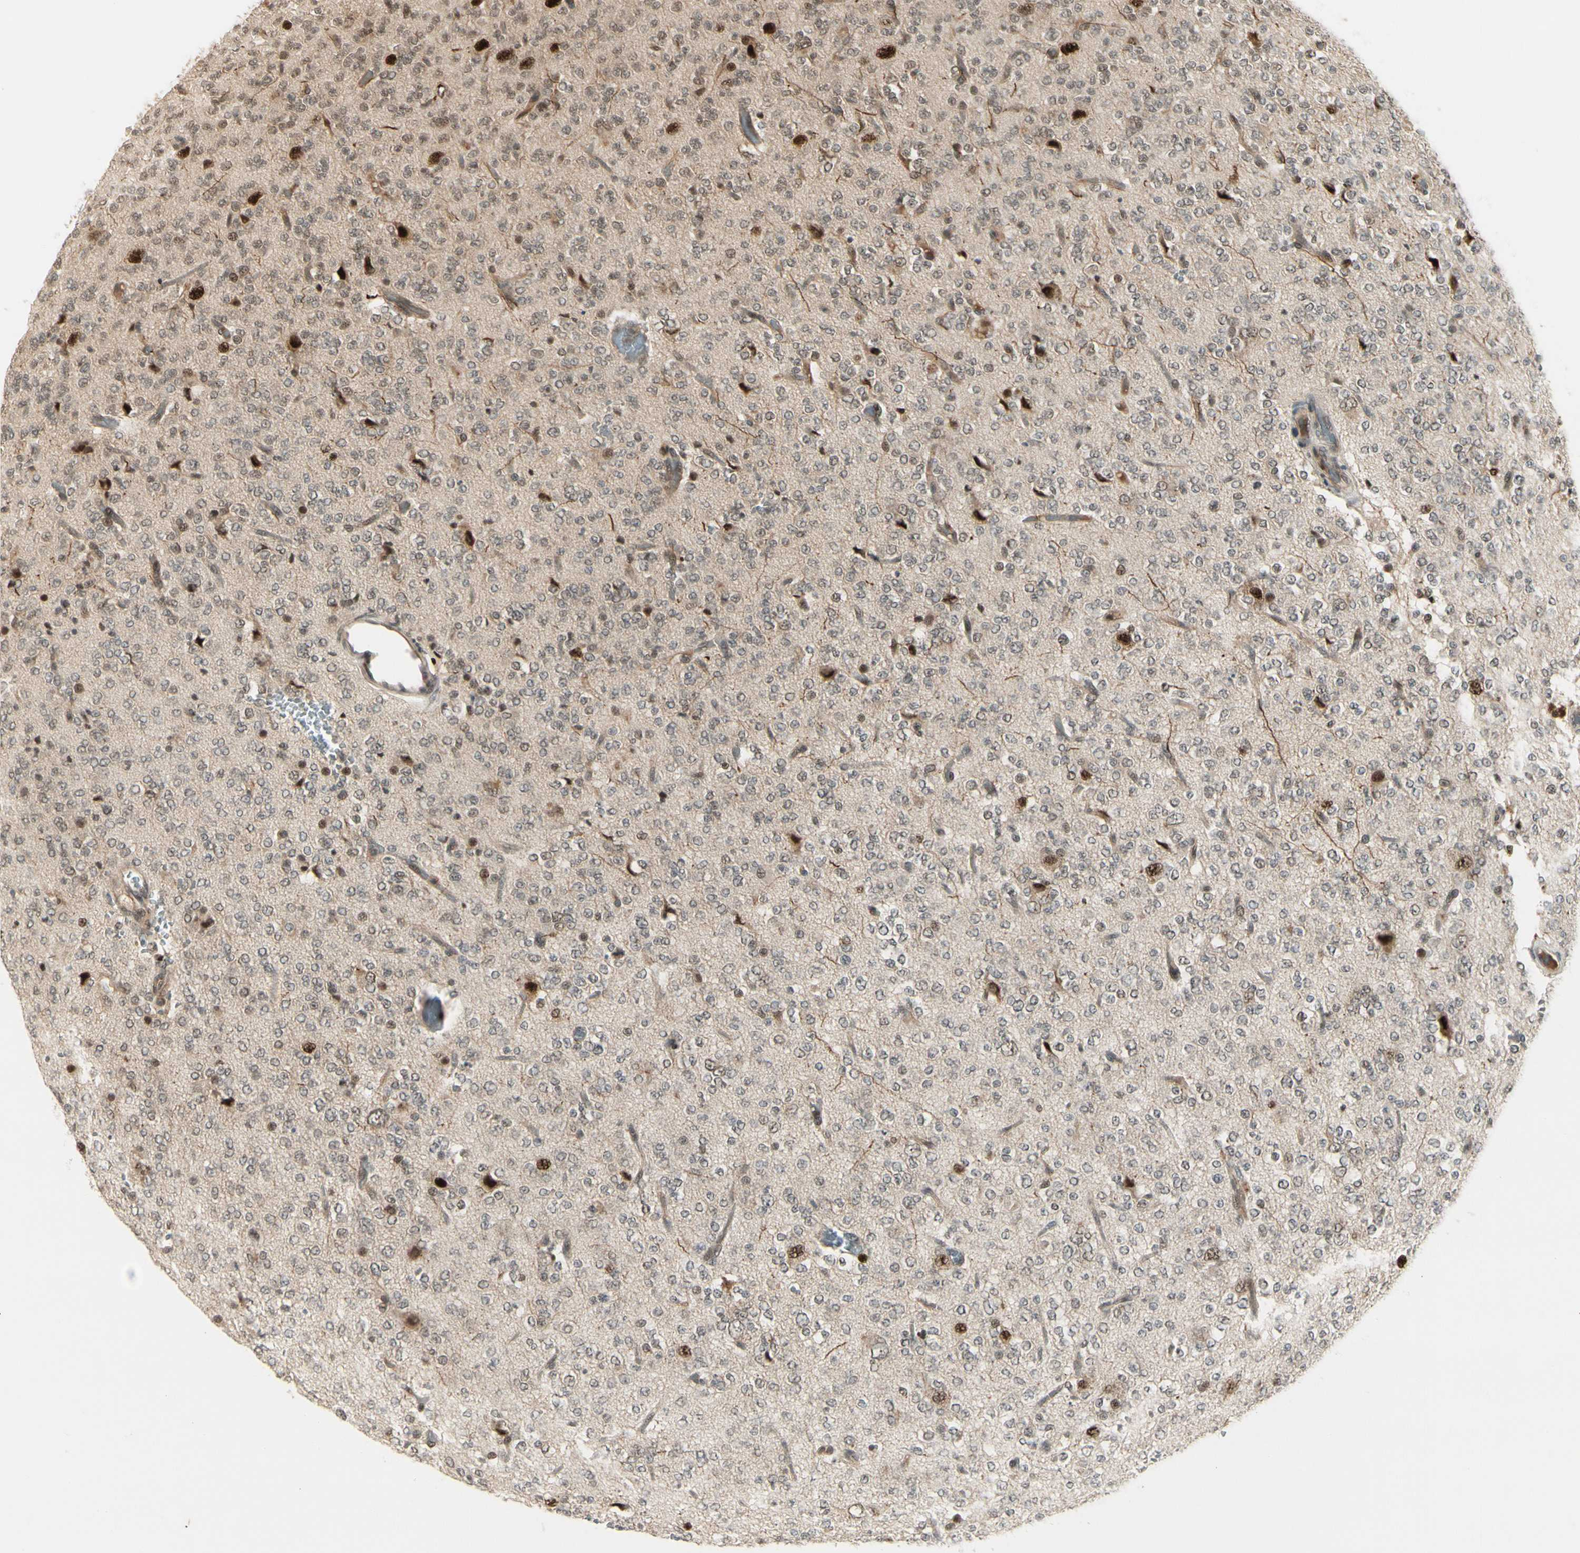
{"staining": {"intensity": "moderate", "quantity": "<25%", "location": "nuclear"}, "tissue": "glioma", "cell_type": "Tumor cells", "image_type": "cancer", "snomed": [{"axis": "morphology", "description": "Glioma, malignant, Low grade"}, {"axis": "topography", "description": "Brain"}], "caption": "Immunohistochemical staining of human glioma reveals low levels of moderate nuclear expression in approximately <25% of tumor cells.", "gene": "CDK11A", "patient": {"sex": "male", "age": 38}}